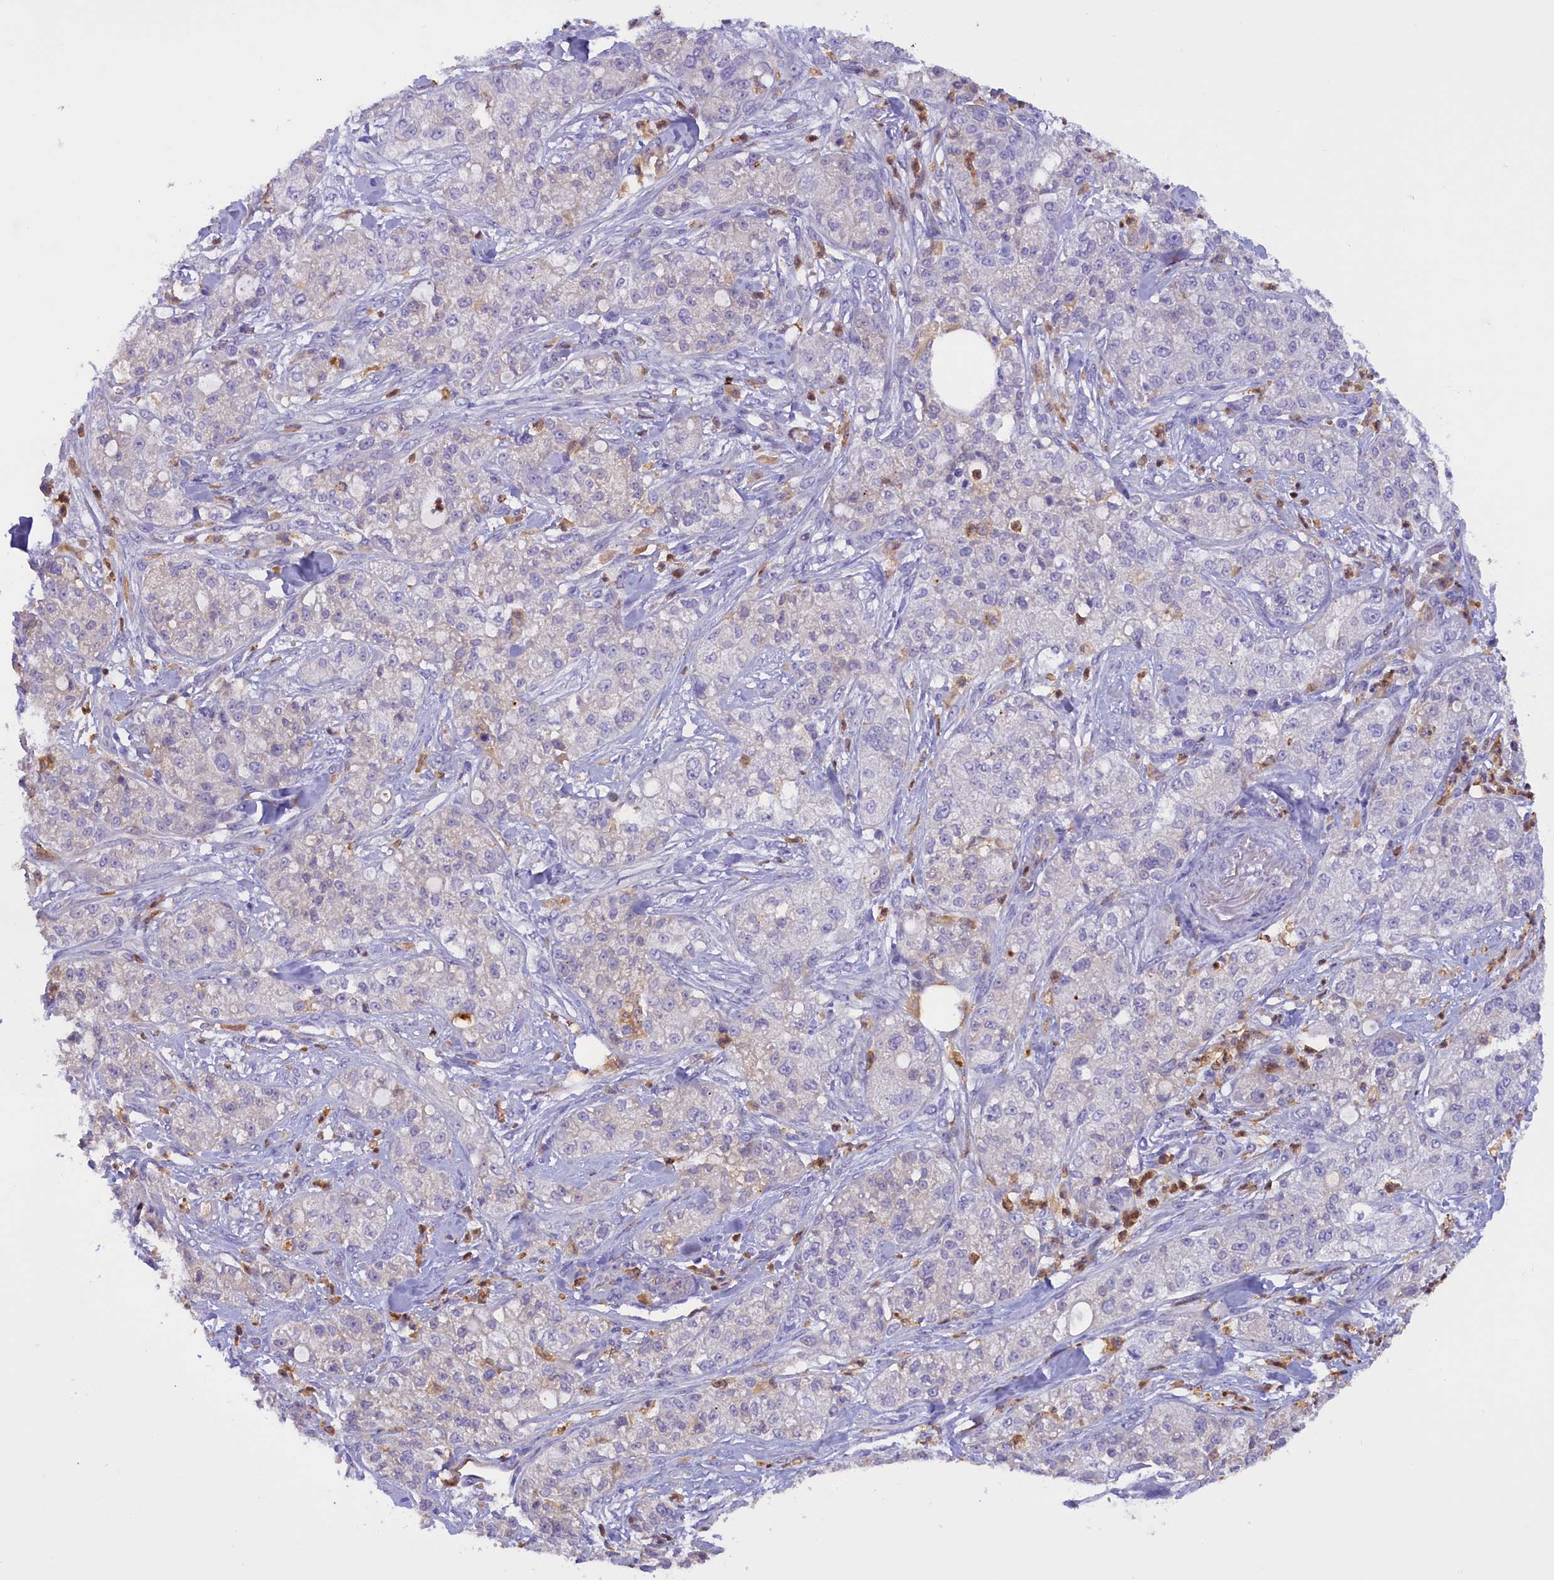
{"staining": {"intensity": "negative", "quantity": "none", "location": "none"}, "tissue": "pancreatic cancer", "cell_type": "Tumor cells", "image_type": "cancer", "snomed": [{"axis": "morphology", "description": "Adenocarcinoma, NOS"}, {"axis": "topography", "description": "Pancreas"}], "caption": "A photomicrograph of pancreatic adenocarcinoma stained for a protein reveals no brown staining in tumor cells.", "gene": "FAM149B1", "patient": {"sex": "female", "age": 78}}